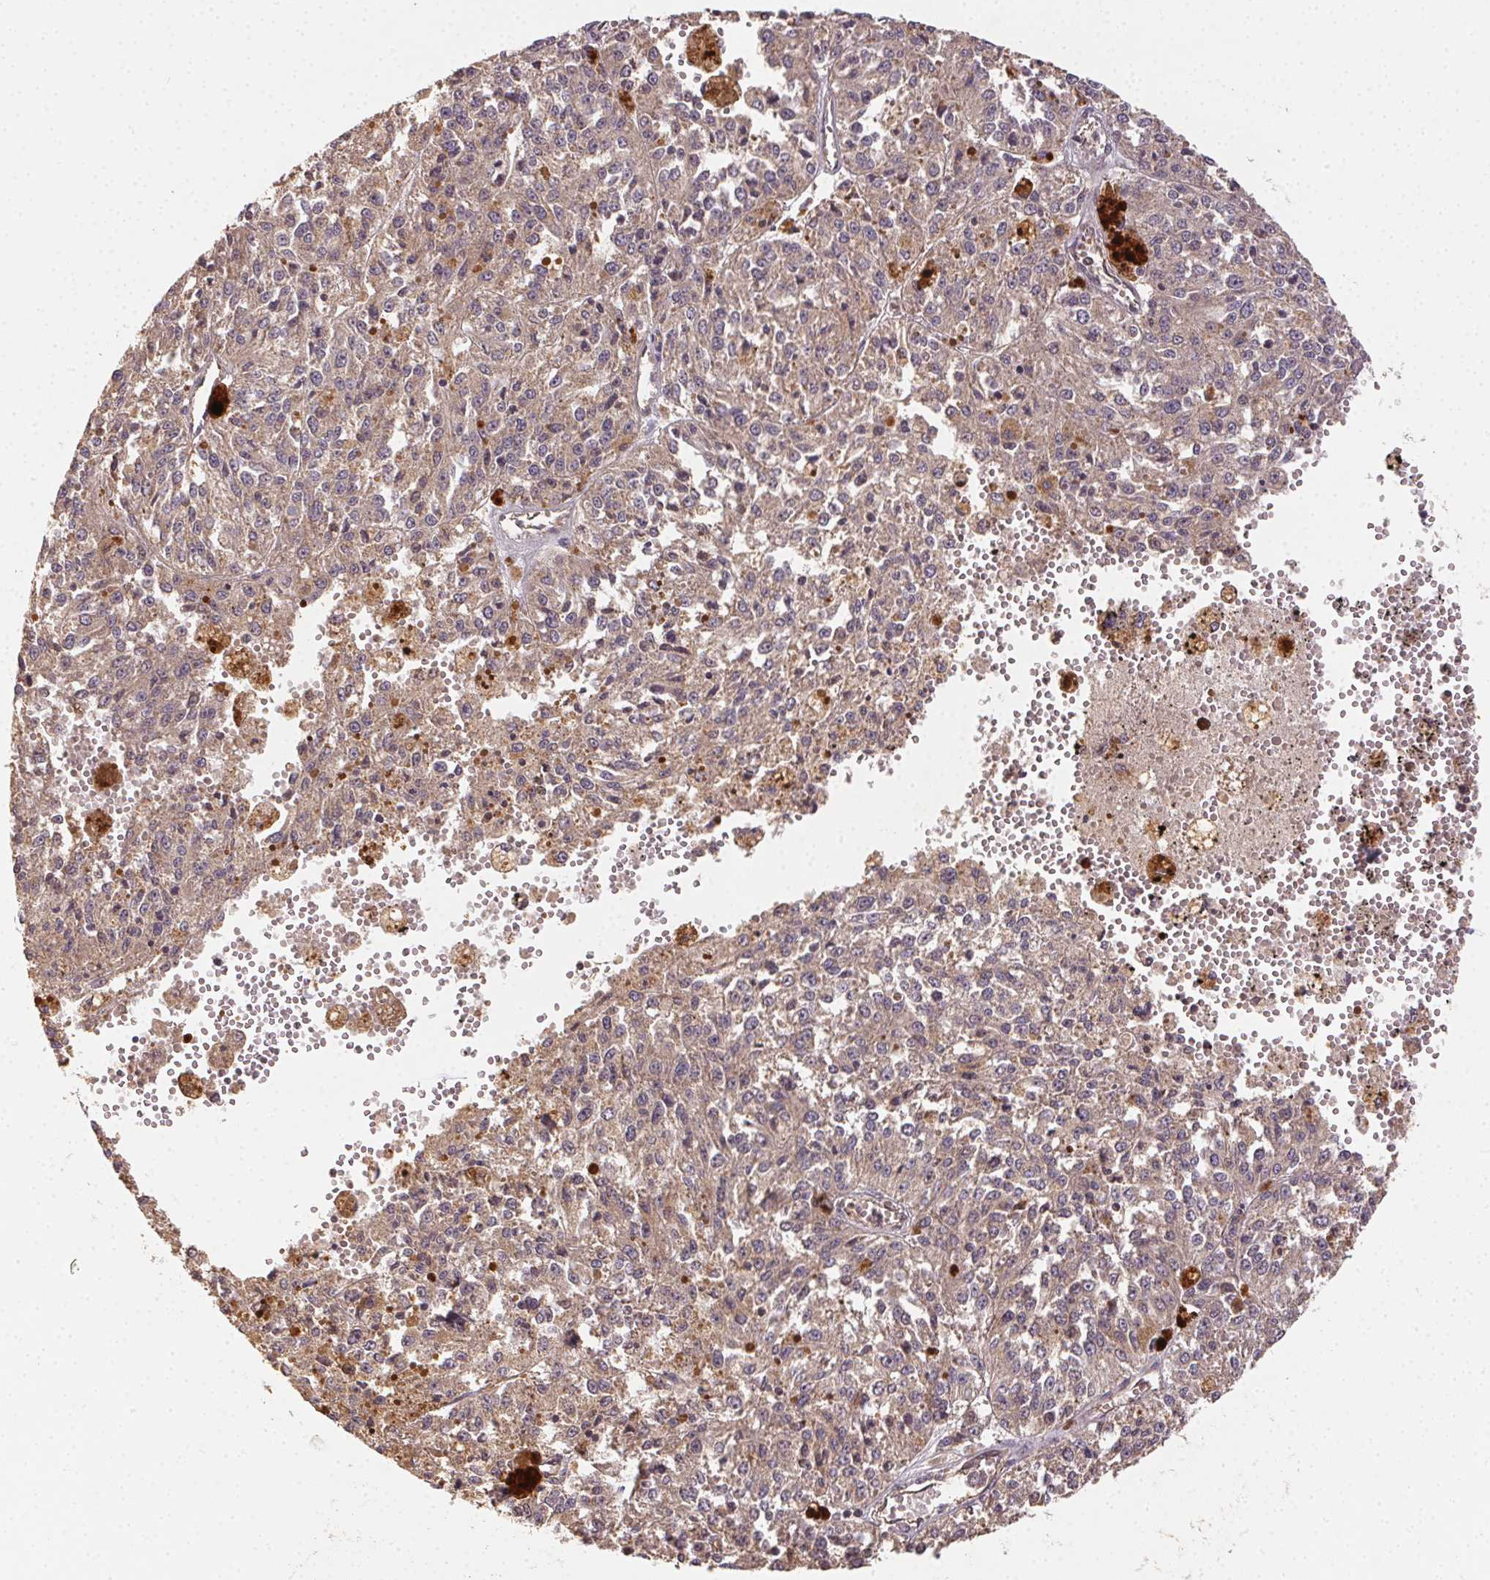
{"staining": {"intensity": "weak", "quantity": ">75%", "location": "cytoplasmic/membranous"}, "tissue": "melanoma", "cell_type": "Tumor cells", "image_type": "cancer", "snomed": [{"axis": "morphology", "description": "Malignant melanoma, Metastatic site"}, {"axis": "topography", "description": "Lymph node"}], "caption": "Tumor cells show weak cytoplasmic/membranous positivity in about >75% of cells in malignant melanoma (metastatic site). The staining is performed using DAB (3,3'-diaminobenzidine) brown chromogen to label protein expression. The nuclei are counter-stained blue using hematoxylin.", "gene": "RALA", "patient": {"sex": "female", "age": 64}}